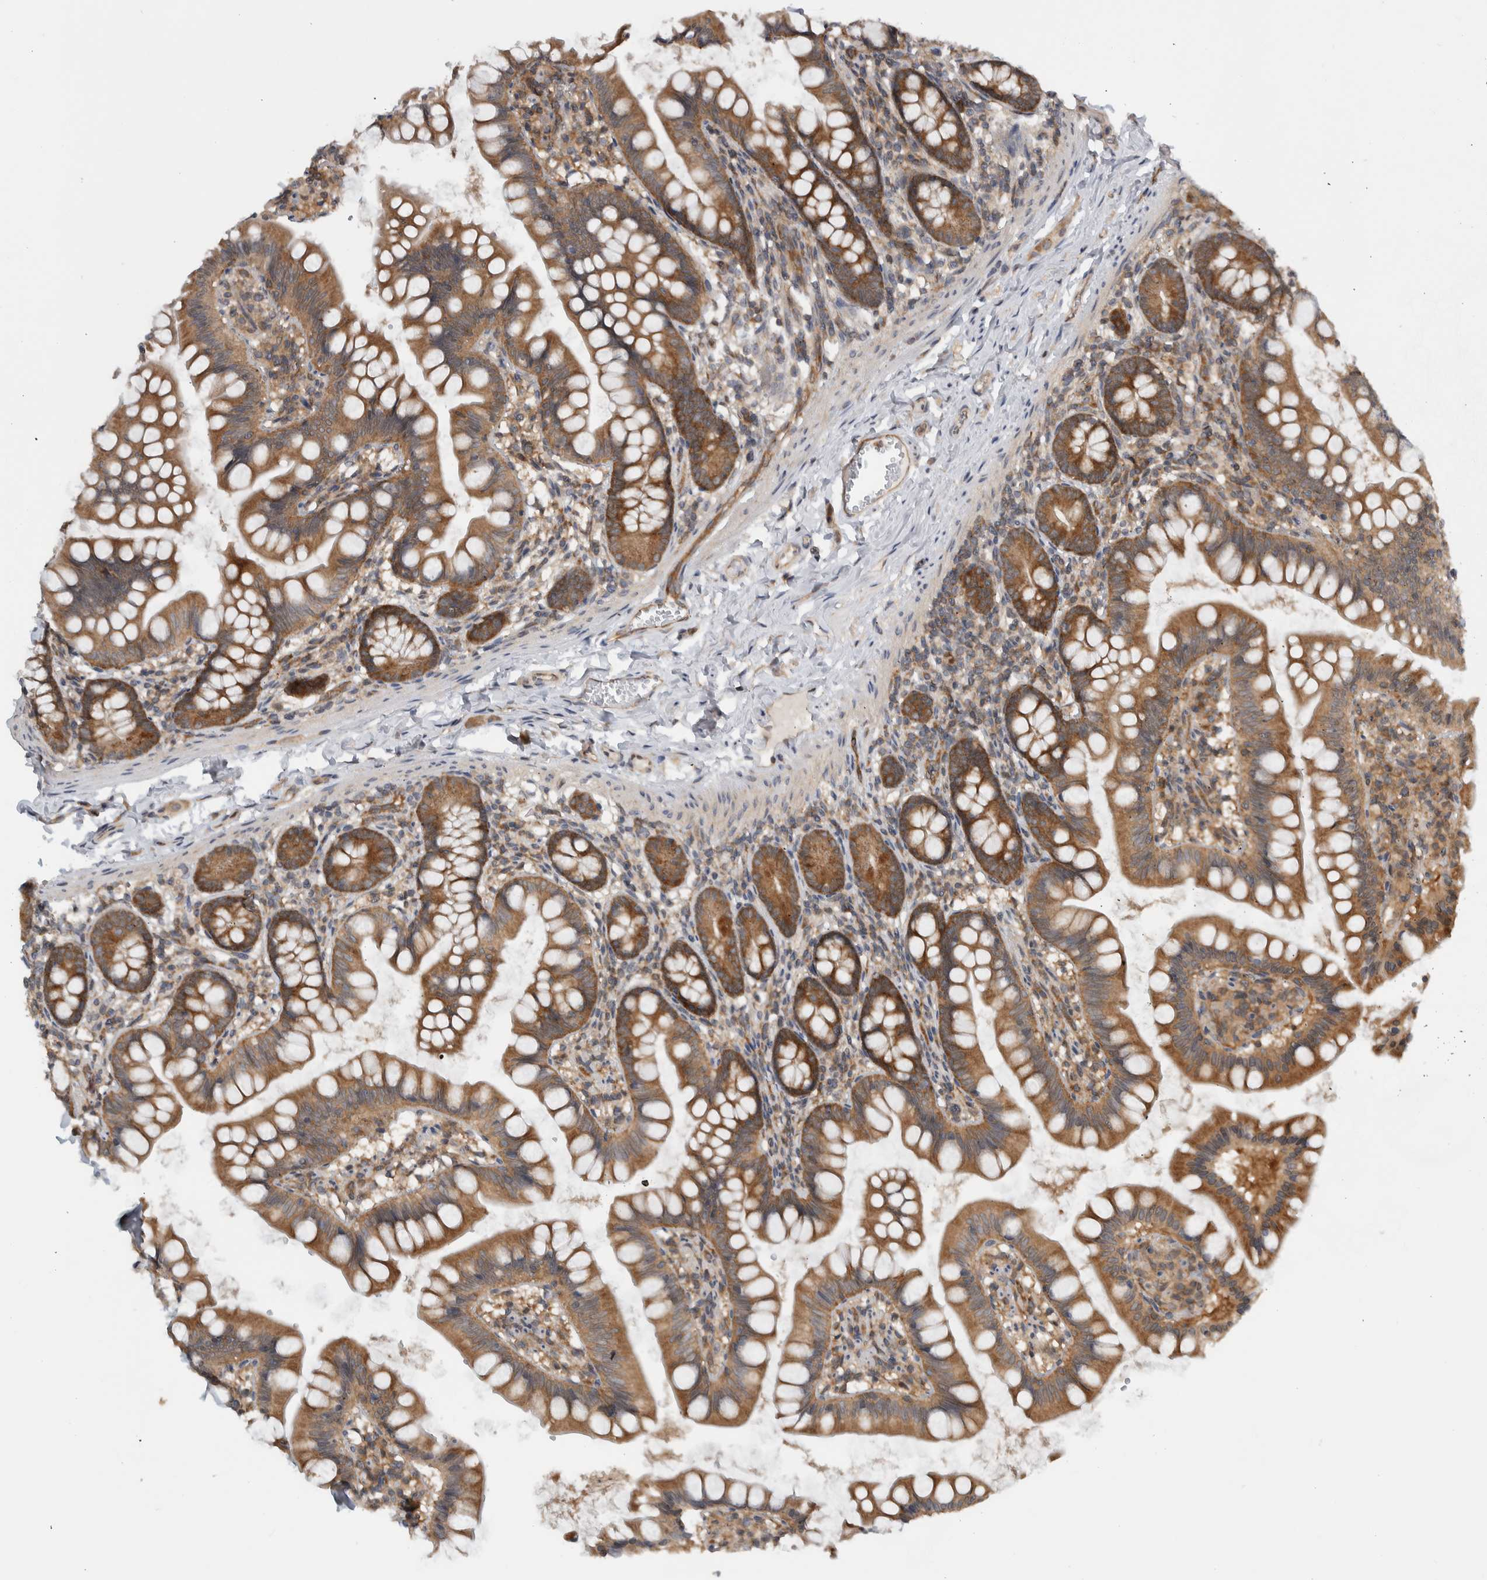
{"staining": {"intensity": "moderate", "quantity": ">75%", "location": "cytoplasmic/membranous"}, "tissue": "small intestine", "cell_type": "Glandular cells", "image_type": "normal", "snomed": [{"axis": "morphology", "description": "Normal tissue, NOS"}, {"axis": "topography", "description": "Small intestine"}], "caption": "Small intestine was stained to show a protein in brown. There is medium levels of moderate cytoplasmic/membranous staining in approximately >75% of glandular cells.", "gene": "CCDC43", "patient": {"sex": "male", "age": 7}}